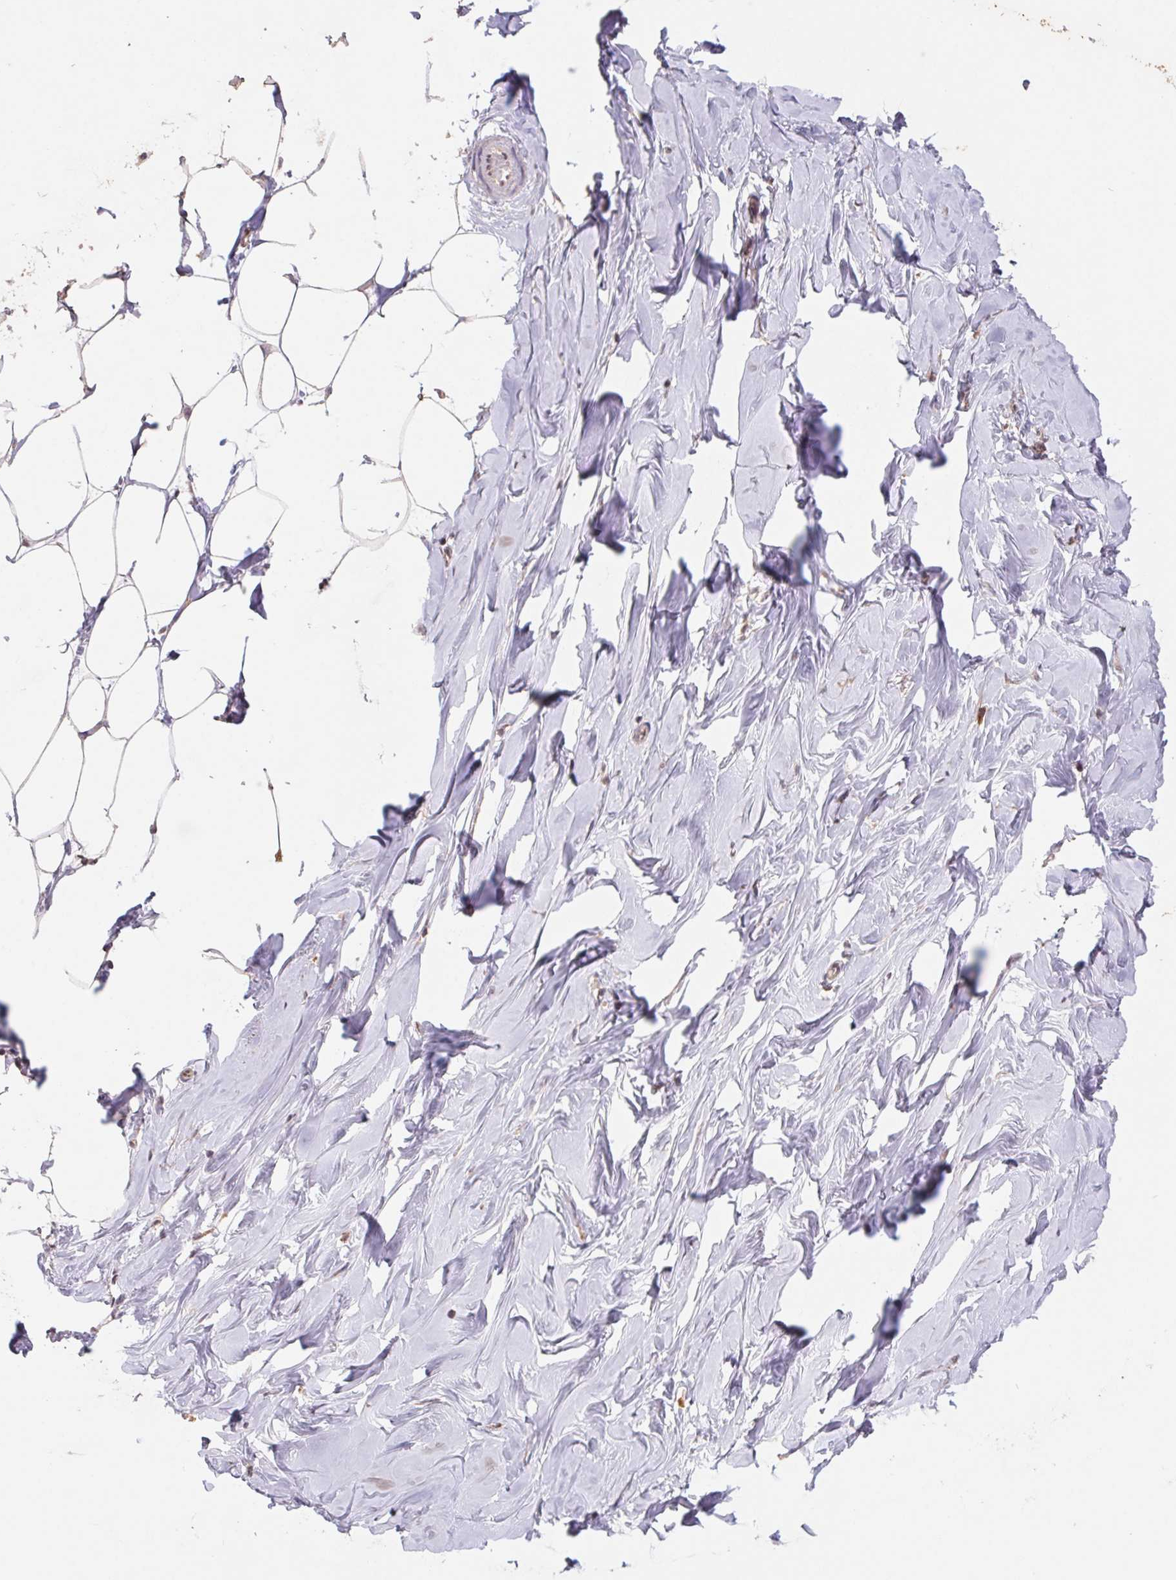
{"staining": {"intensity": "weak", "quantity": ">75%", "location": "cytoplasmic/membranous"}, "tissue": "breast", "cell_type": "Adipocytes", "image_type": "normal", "snomed": [{"axis": "morphology", "description": "Normal tissue, NOS"}, {"axis": "topography", "description": "Breast"}], "caption": "Immunohistochemical staining of benign breast exhibits low levels of weak cytoplasmic/membranous positivity in approximately >75% of adipocytes. The protein of interest is shown in brown color, while the nuclei are stained blue.", "gene": "RPL27A", "patient": {"sex": "female", "age": 27}}